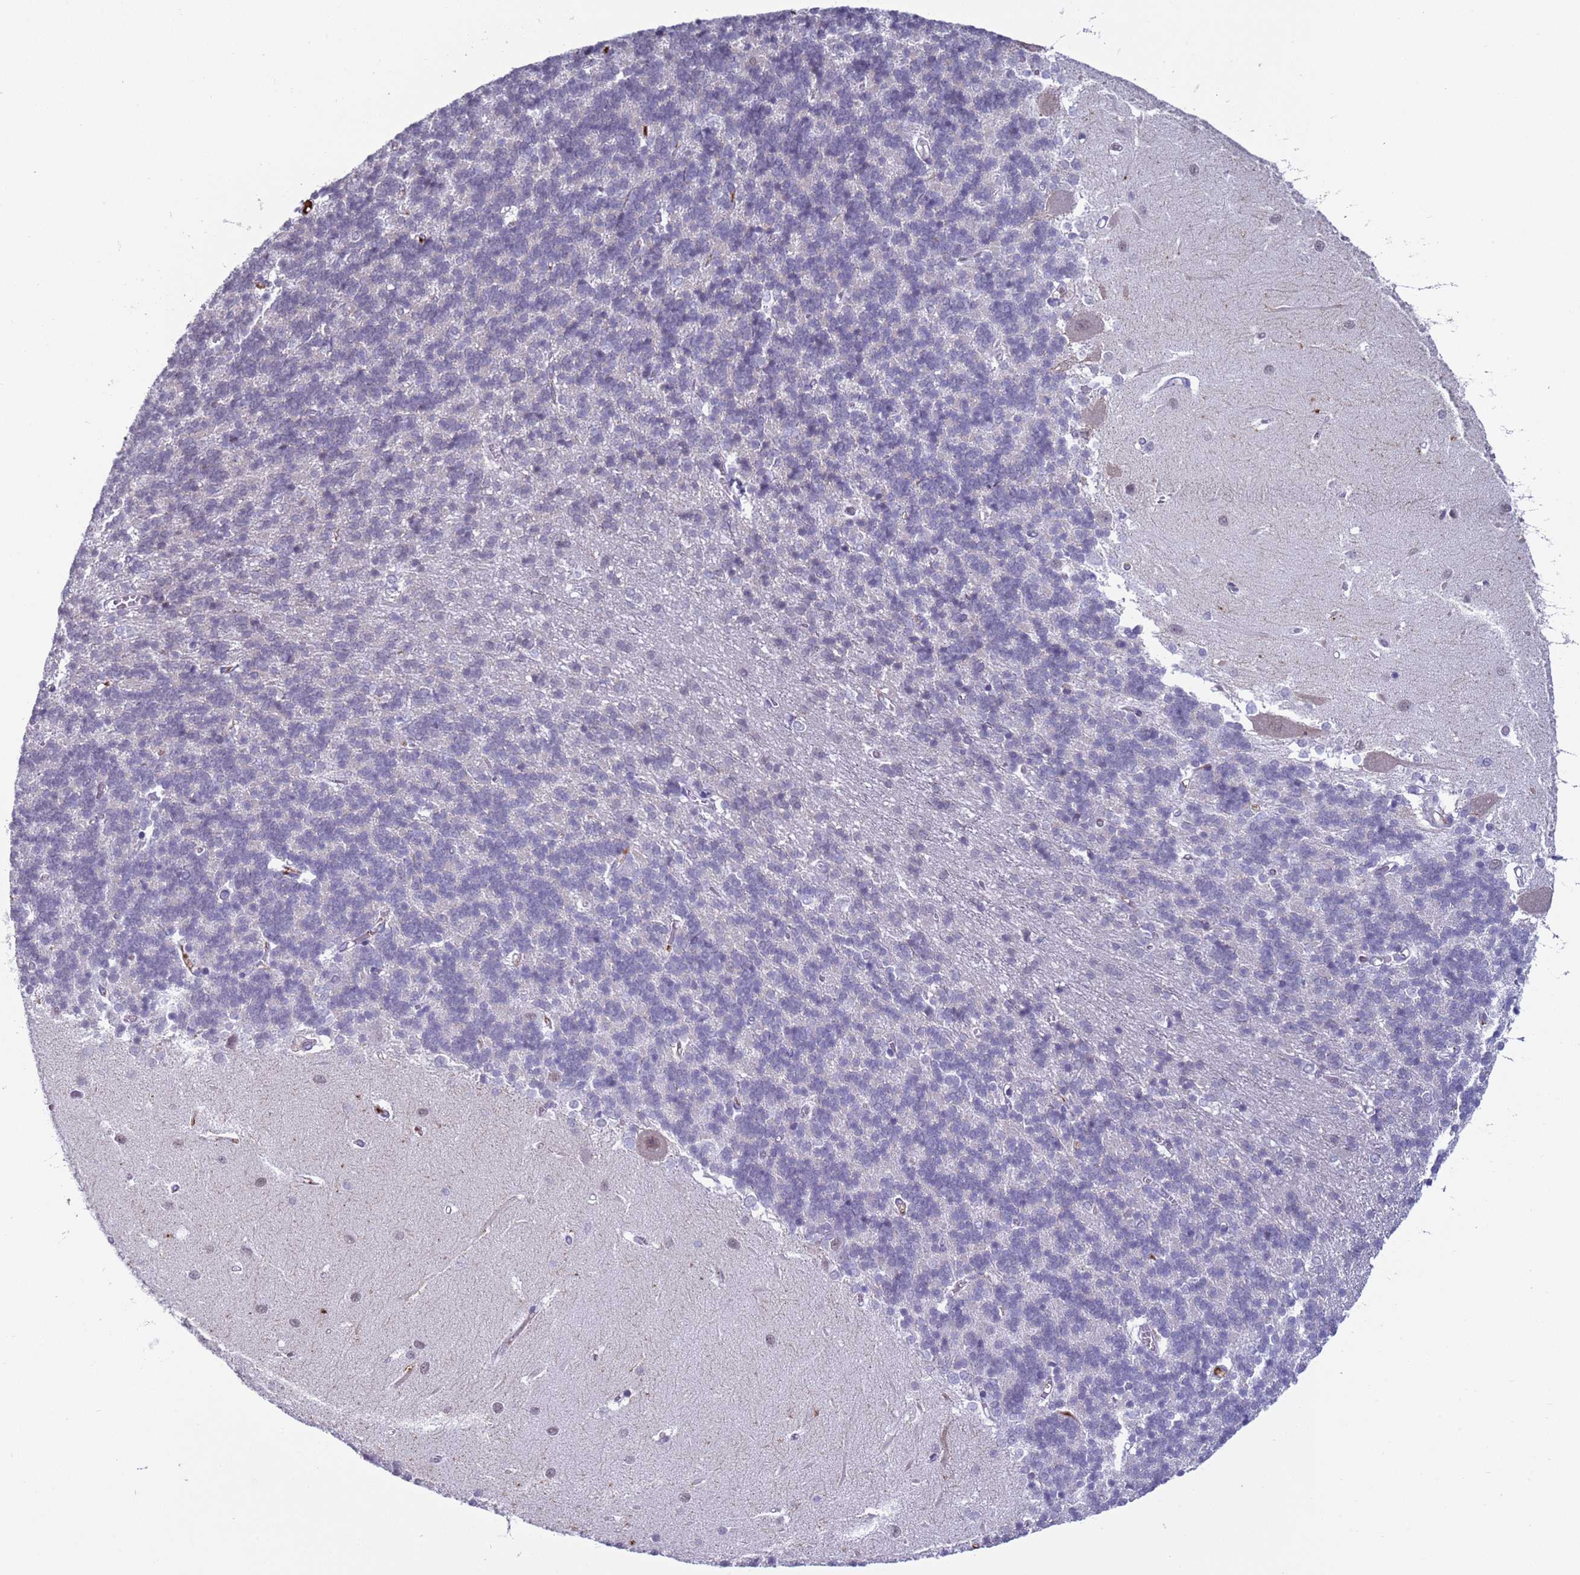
{"staining": {"intensity": "negative", "quantity": "none", "location": "none"}, "tissue": "cerebellum", "cell_type": "Cells in granular layer", "image_type": "normal", "snomed": [{"axis": "morphology", "description": "Normal tissue, NOS"}, {"axis": "topography", "description": "Cerebellum"}], "caption": "Photomicrograph shows no protein expression in cells in granular layer of benign cerebellum. (Brightfield microscopy of DAB (3,3'-diaminobenzidine) IHC at high magnification).", "gene": "NPAP1", "patient": {"sex": "male", "age": 37}}